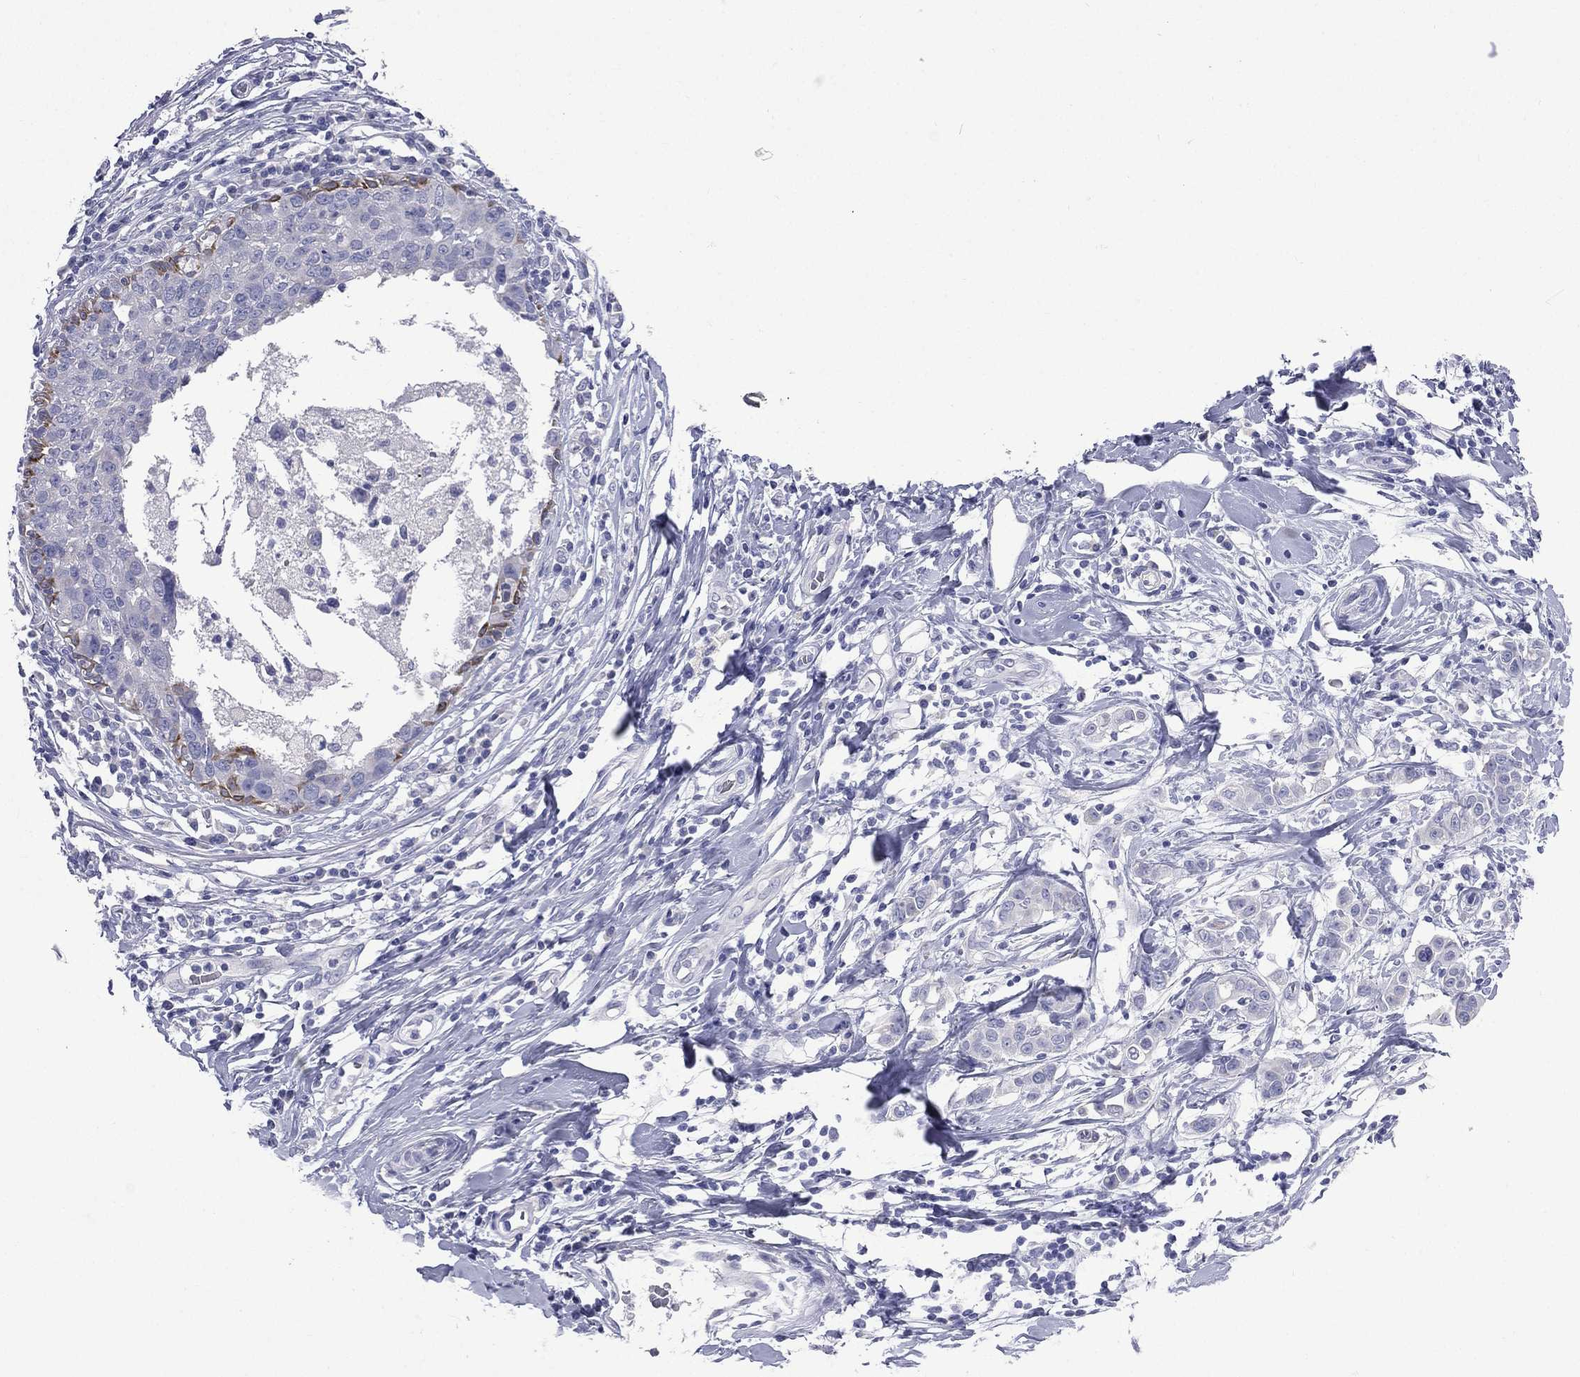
{"staining": {"intensity": "negative", "quantity": "none", "location": "none"}, "tissue": "breast cancer", "cell_type": "Tumor cells", "image_type": "cancer", "snomed": [{"axis": "morphology", "description": "Duct carcinoma"}, {"axis": "topography", "description": "Breast"}], "caption": "Immunohistochemistry (IHC) image of infiltrating ductal carcinoma (breast) stained for a protein (brown), which reveals no positivity in tumor cells. The staining was performed using DAB to visualize the protein expression in brown, while the nuclei were stained in blue with hematoxylin (Magnification: 20x).", "gene": "CES2", "patient": {"sex": "female", "age": 27}}